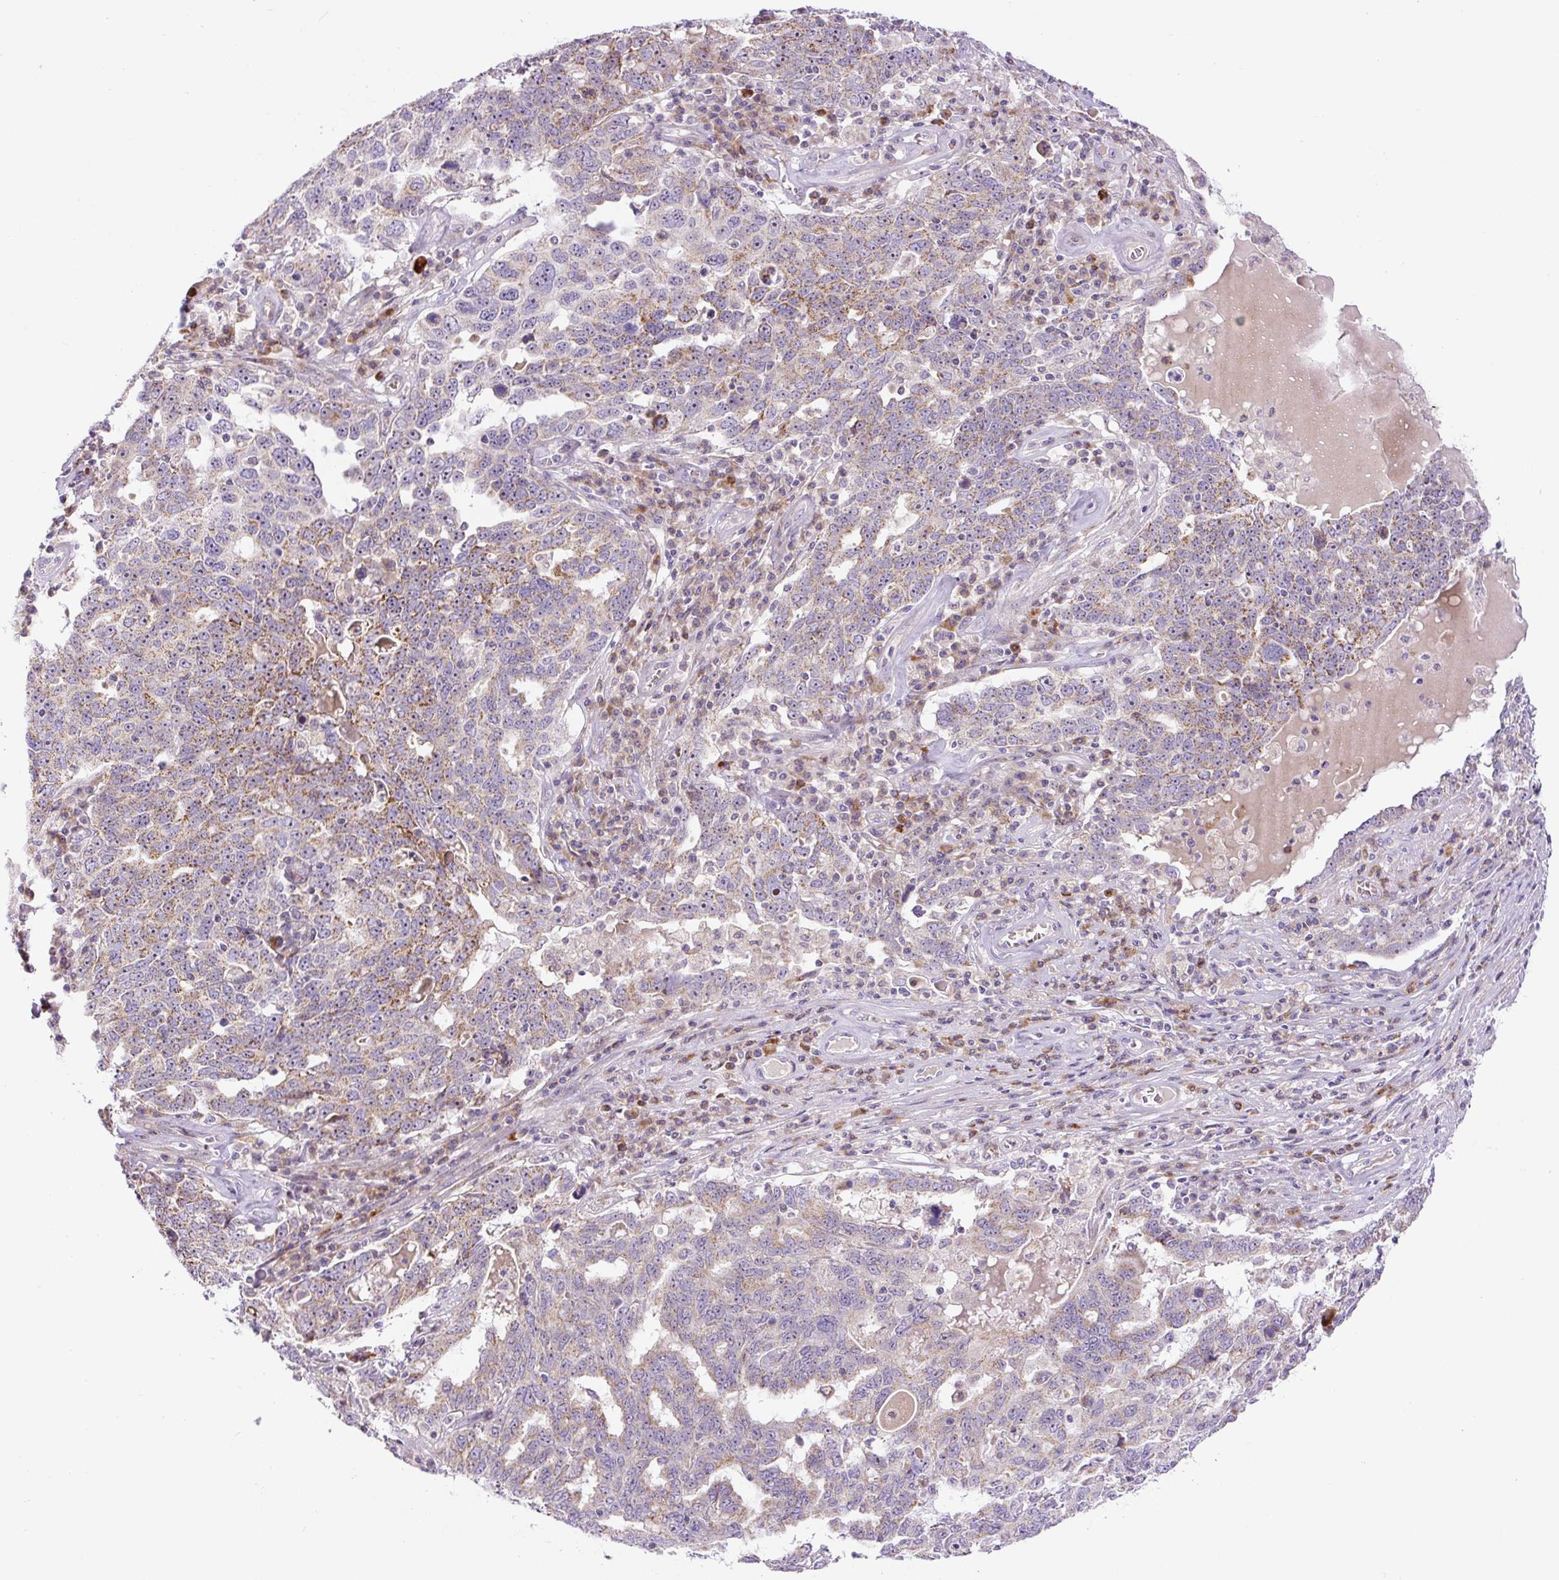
{"staining": {"intensity": "moderate", "quantity": ">75%", "location": "cytoplasmic/membranous"}, "tissue": "ovarian cancer", "cell_type": "Tumor cells", "image_type": "cancer", "snomed": [{"axis": "morphology", "description": "Carcinoma, endometroid"}, {"axis": "topography", "description": "Ovary"}], "caption": "Immunohistochemistry of ovarian cancer reveals medium levels of moderate cytoplasmic/membranous positivity in about >75% of tumor cells.", "gene": "ZNF596", "patient": {"sex": "female", "age": 62}}